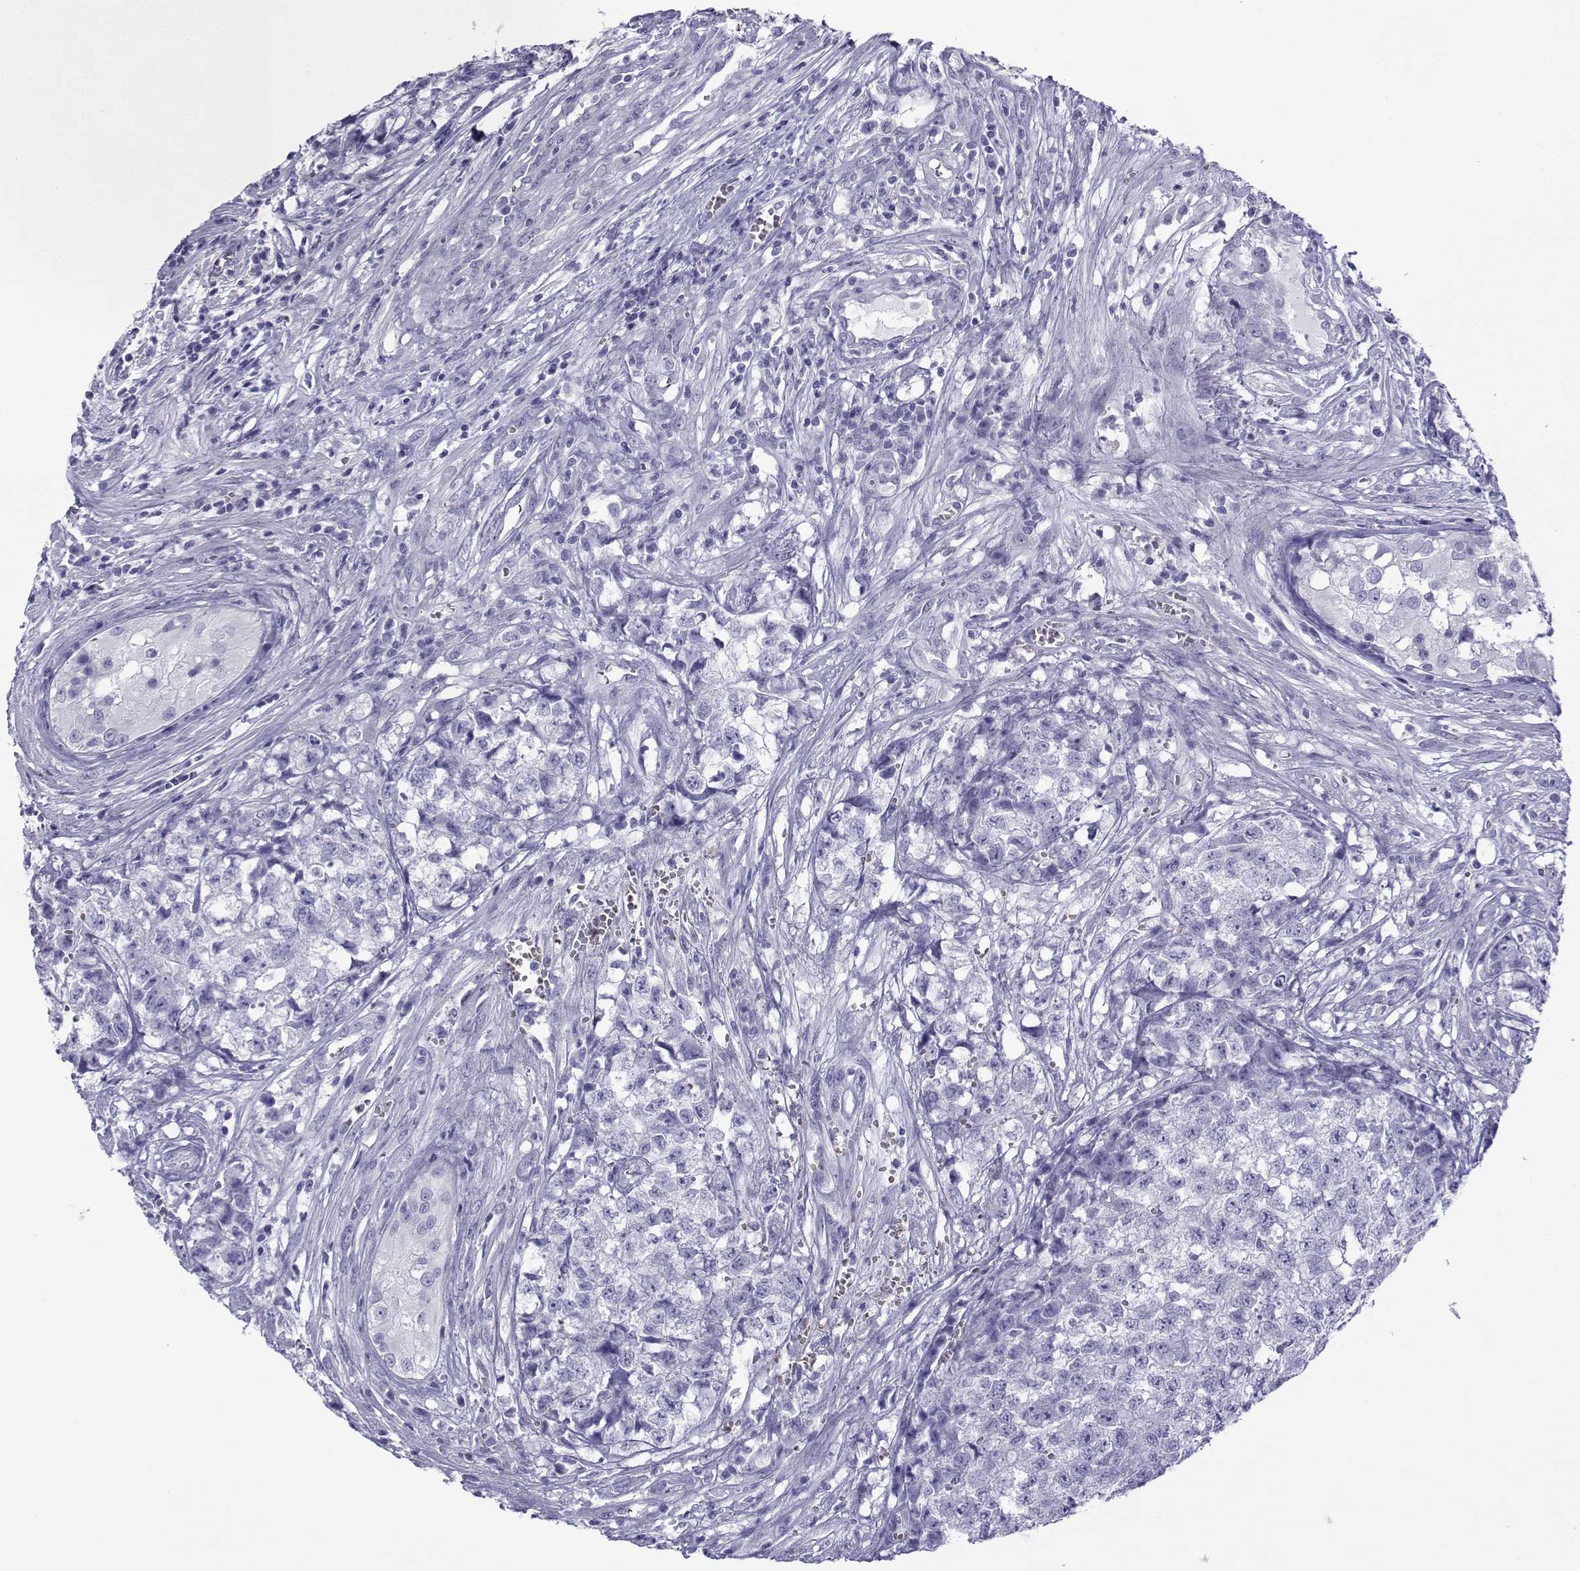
{"staining": {"intensity": "negative", "quantity": "none", "location": "none"}, "tissue": "testis cancer", "cell_type": "Tumor cells", "image_type": "cancer", "snomed": [{"axis": "morphology", "description": "Seminoma, NOS"}, {"axis": "morphology", "description": "Carcinoma, Embryonal, NOS"}, {"axis": "topography", "description": "Testis"}], "caption": "High power microscopy image of an IHC photomicrograph of seminoma (testis), revealing no significant positivity in tumor cells.", "gene": "TRIM46", "patient": {"sex": "male", "age": 22}}